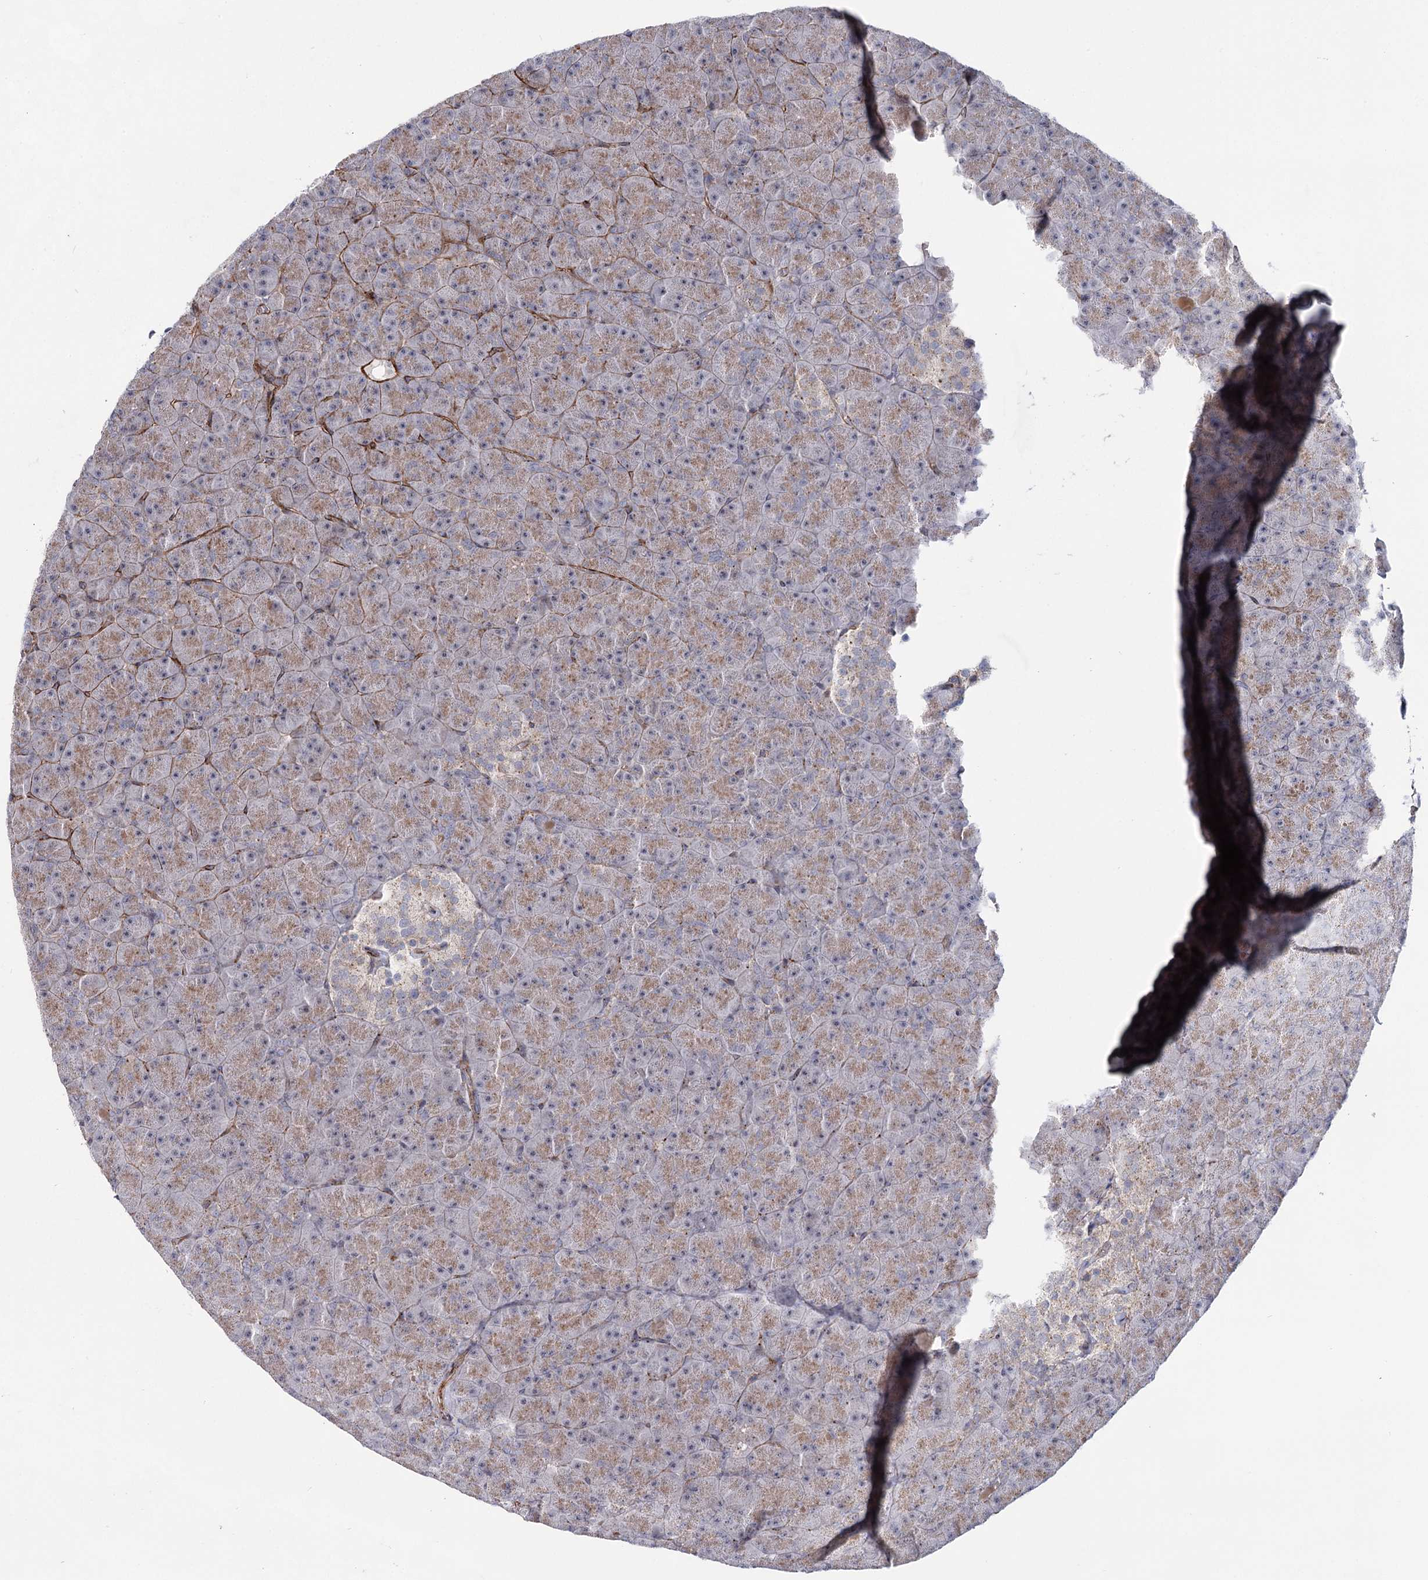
{"staining": {"intensity": "weak", "quantity": "25%-75%", "location": "cytoplasmic/membranous"}, "tissue": "pancreas", "cell_type": "Exocrine glandular cells", "image_type": "normal", "snomed": [{"axis": "morphology", "description": "Normal tissue, NOS"}, {"axis": "topography", "description": "Pancreas"}], "caption": "This photomicrograph demonstrates unremarkable pancreas stained with immunohistochemistry to label a protein in brown. The cytoplasmic/membranous of exocrine glandular cells show weak positivity for the protein. Nuclei are counter-stained blue.", "gene": "ATL2", "patient": {"sex": "male", "age": 36}}